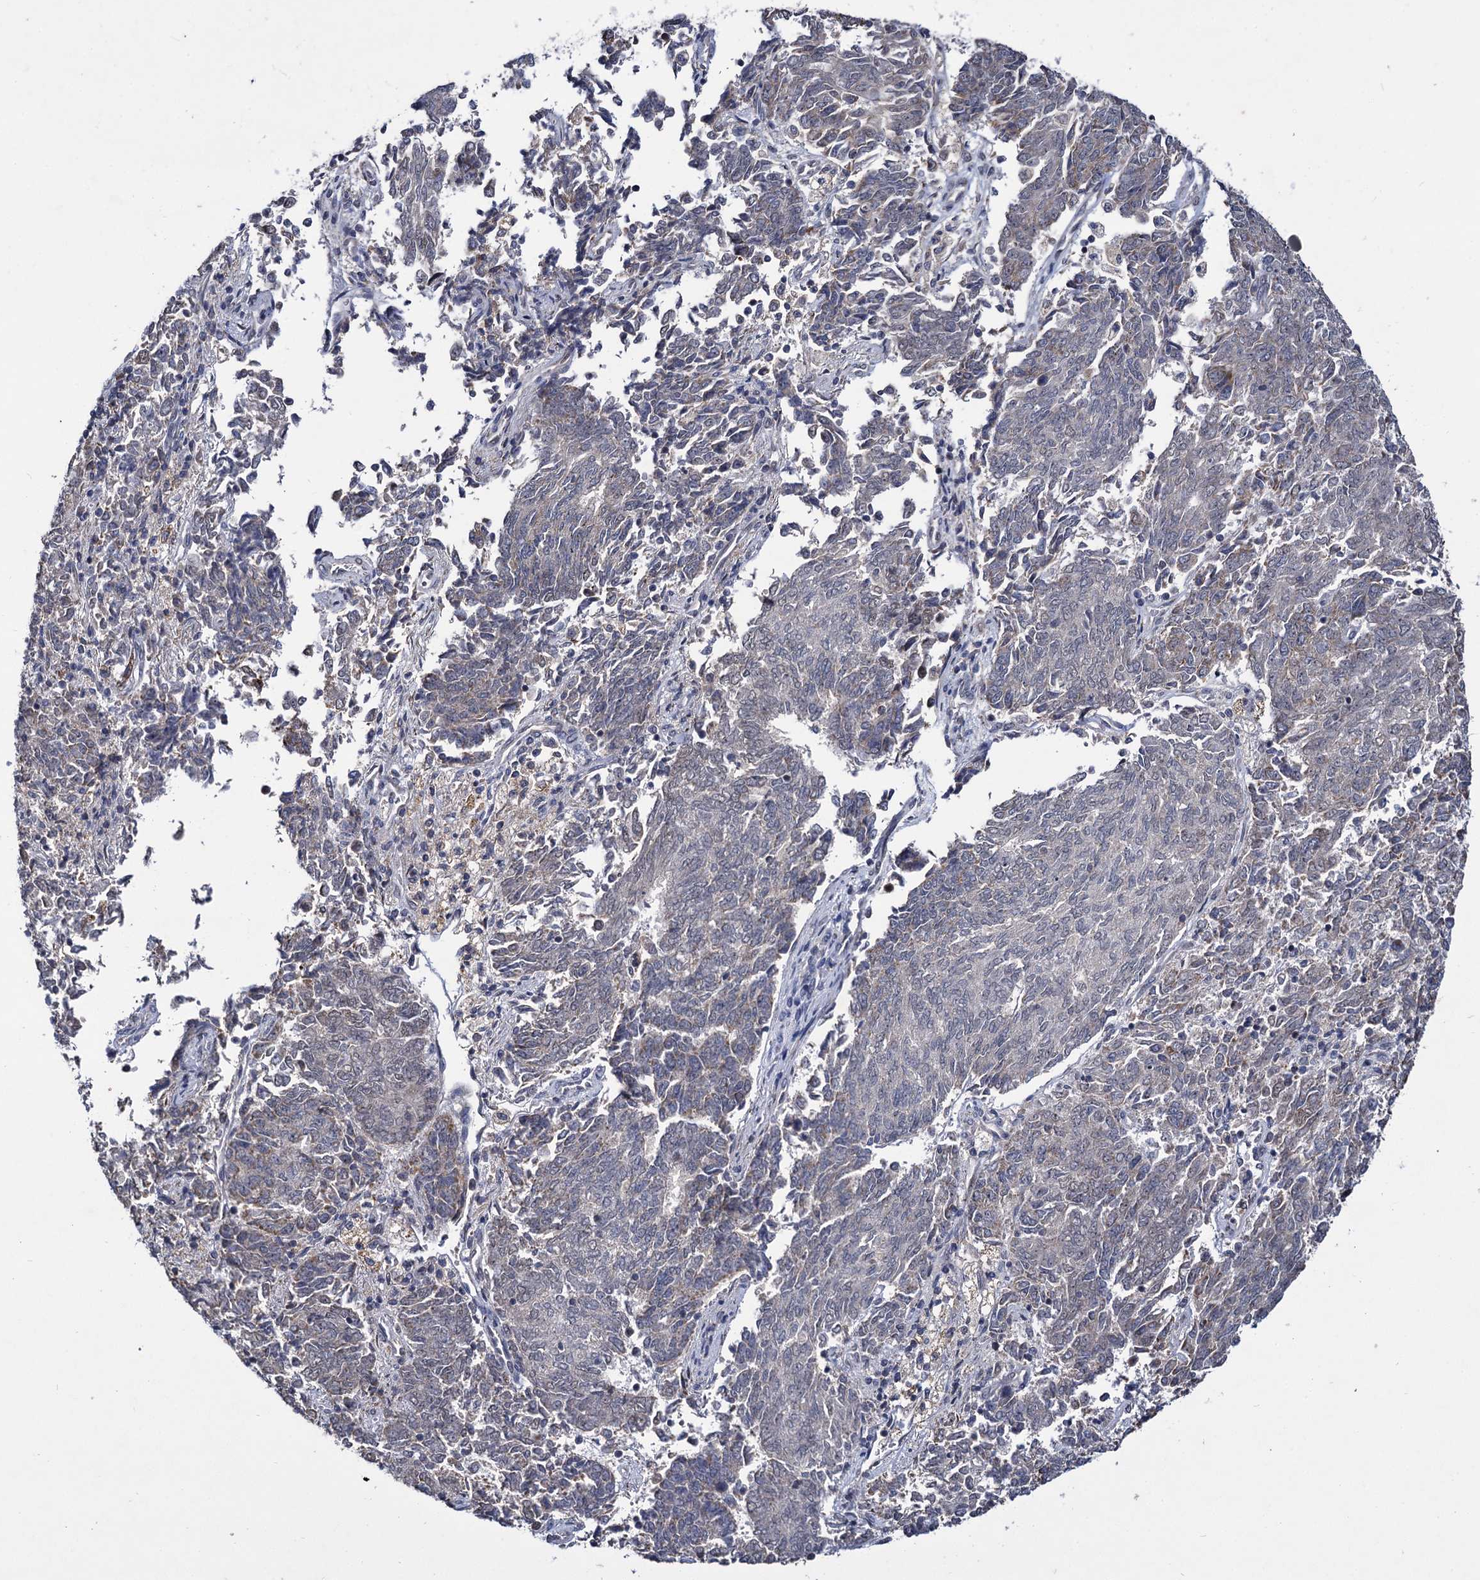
{"staining": {"intensity": "negative", "quantity": "none", "location": "none"}, "tissue": "endometrial cancer", "cell_type": "Tumor cells", "image_type": "cancer", "snomed": [{"axis": "morphology", "description": "Adenocarcinoma, NOS"}, {"axis": "topography", "description": "Endometrium"}], "caption": "Human endometrial cancer (adenocarcinoma) stained for a protein using immunohistochemistry exhibits no positivity in tumor cells.", "gene": "RPUSD4", "patient": {"sex": "female", "age": 80}}